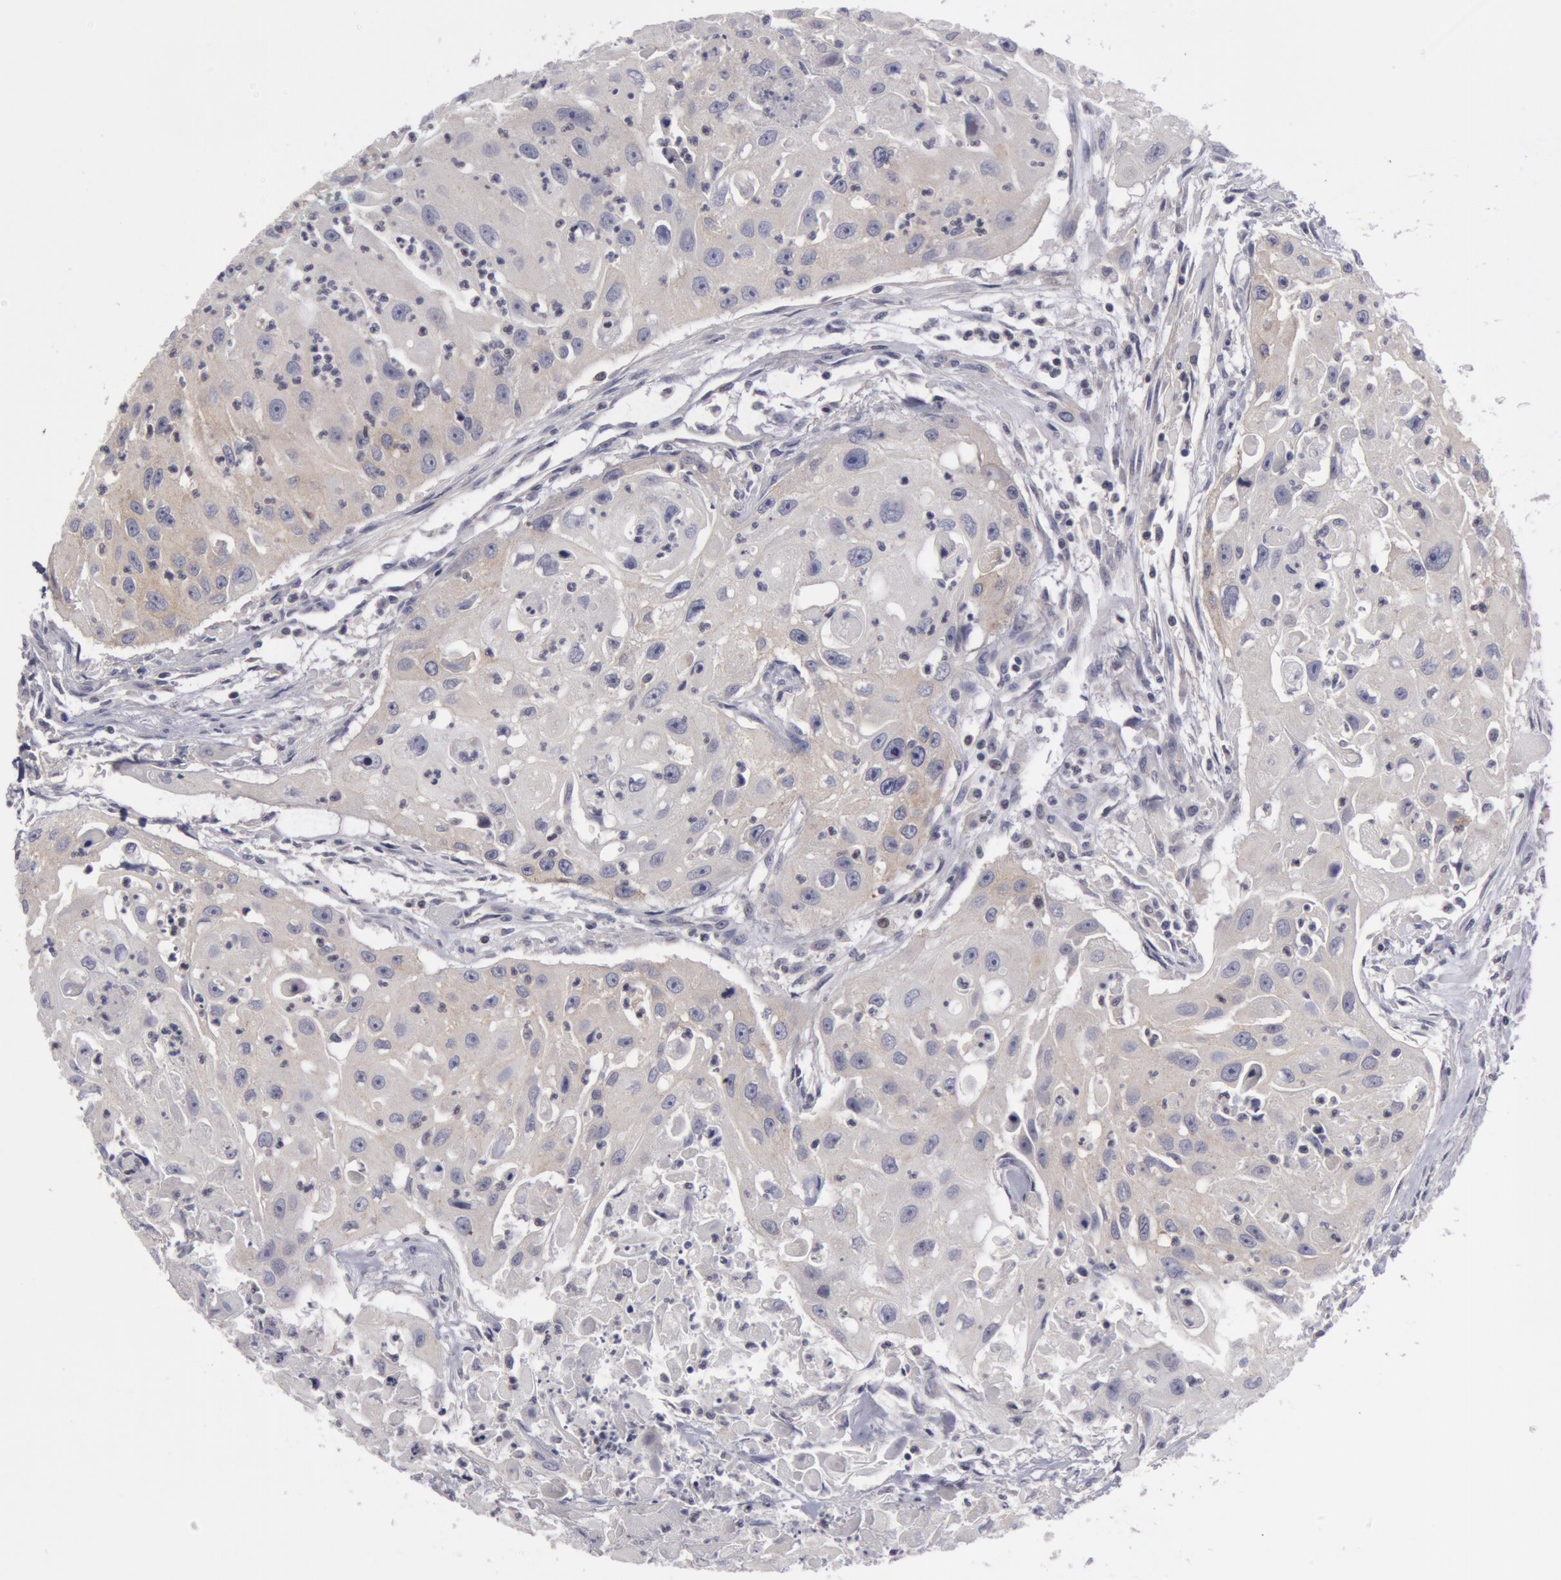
{"staining": {"intensity": "weak", "quantity": ">75%", "location": "cytoplasmic/membranous"}, "tissue": "head and neck cancer", "cell_type": "Tumor cells", "image_type": "cancer", "snomed": [{"axis": "morphology", "description": "Squamous cell carcinoma, NOS"}, {"axis": "topography", "description": "Head-Neck"}], "caption": "Protein expression analysis of head and neck cancer shows weak cytoplasmic/membranous staining in about >75% of tumor cells. (Stains: DAB (3,3'-diaminobenzidine) in brown, nuclei in blue, Microscopy: brightfield microscopy at high magnification).", "gene": "NLGN4X", "patient": {"sex": "male", "age": 64}}